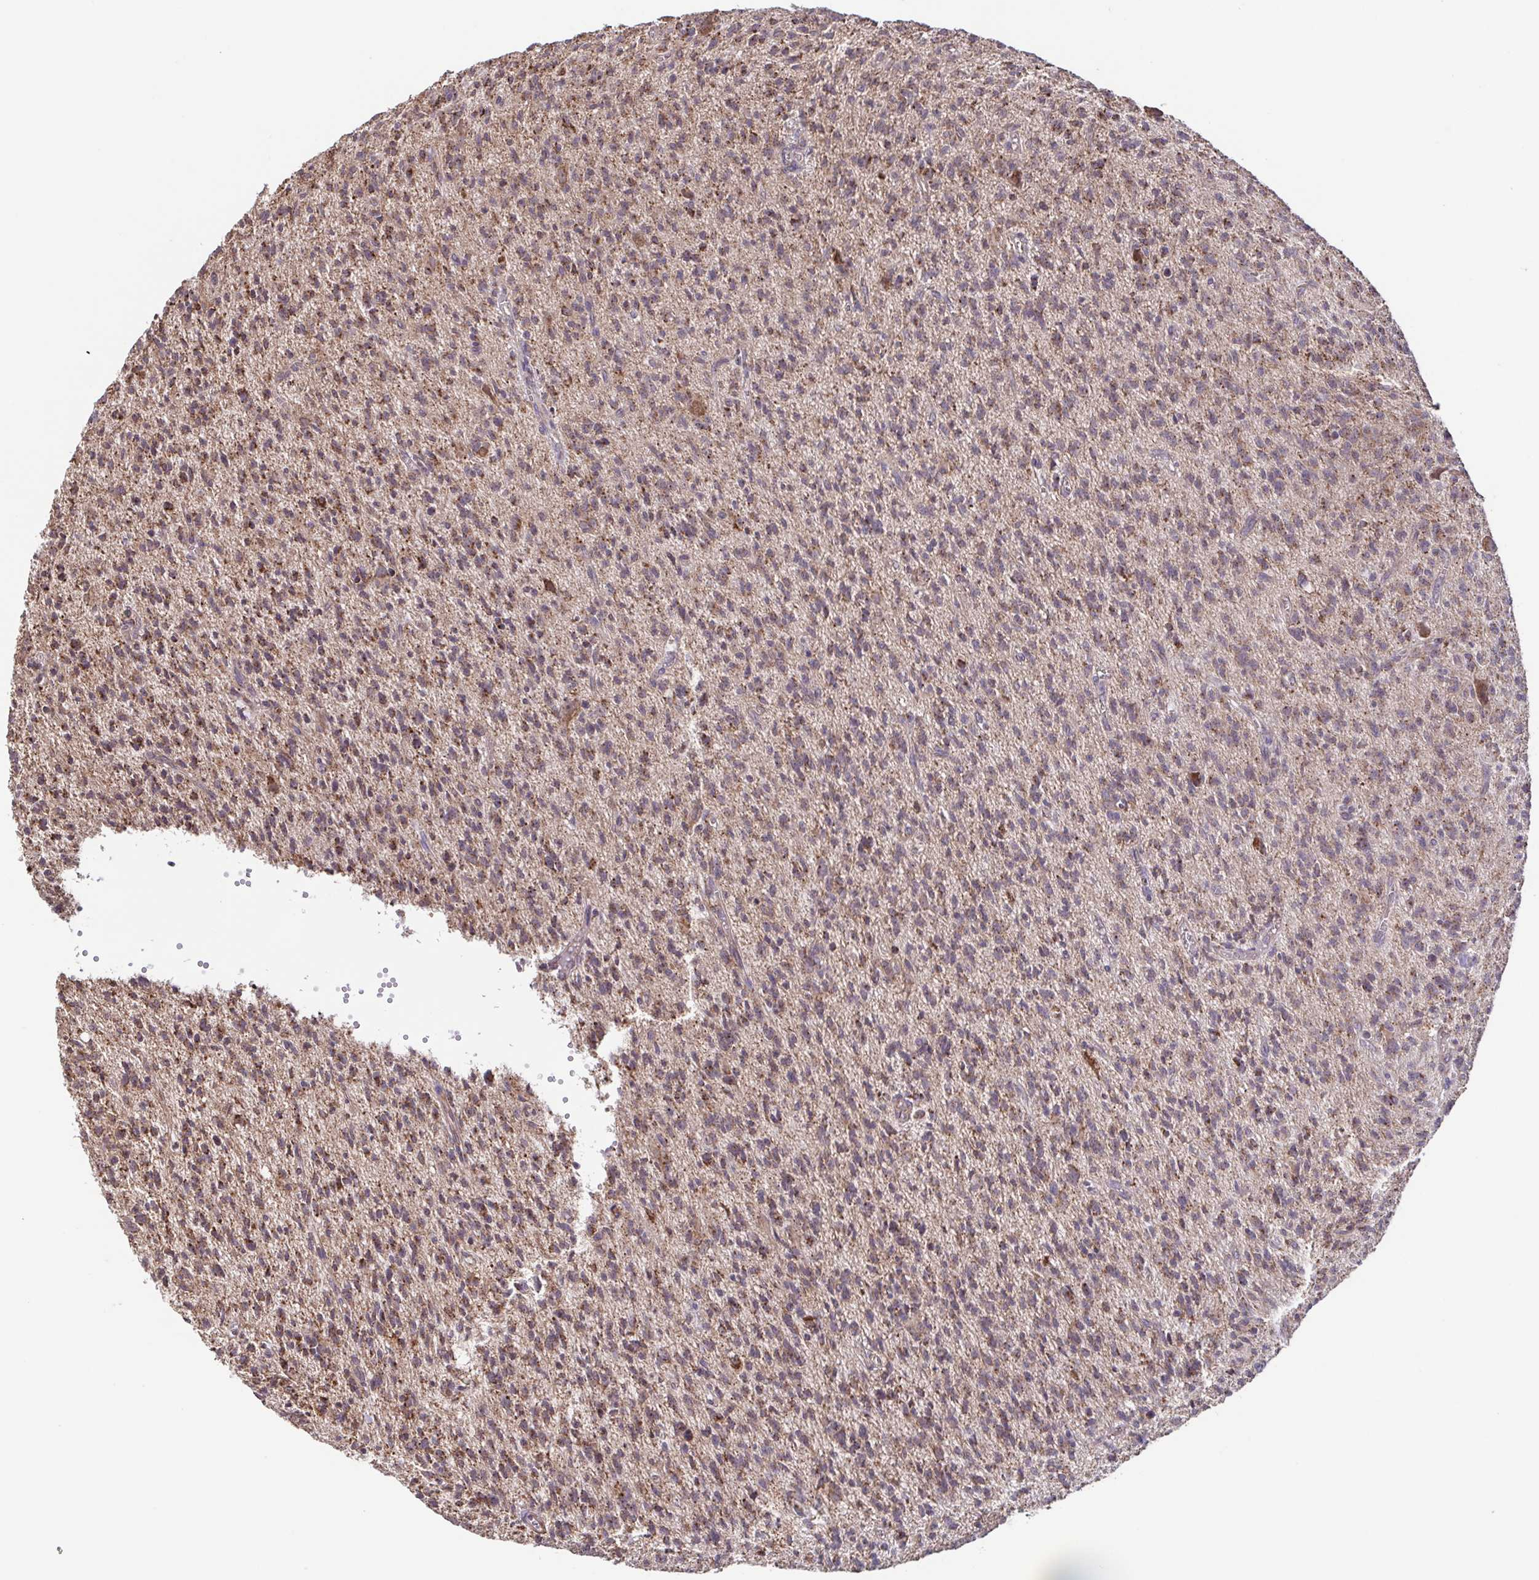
{"staining": {"intensity": "weak", "quantity": "25%-75%", "location": "cytoplasmic/membranous"}, "tissue": "glioma", "cell_type": "Tumor cells", "image_type": "cancer", "snomed": [{"axis": "morphology", "description": "Glioma, malignant, Low grade"}, {"axis": "topography", "description": "Brain"}], "caption": "This histopathology image reveals immunohistochemistry staining of human glioma, with low weak cytoplasmic/membranous expression in about 25%-75% of tumor cells.", "gene": "DIP2B", "patient": {"sex": "male", "age": 64}}